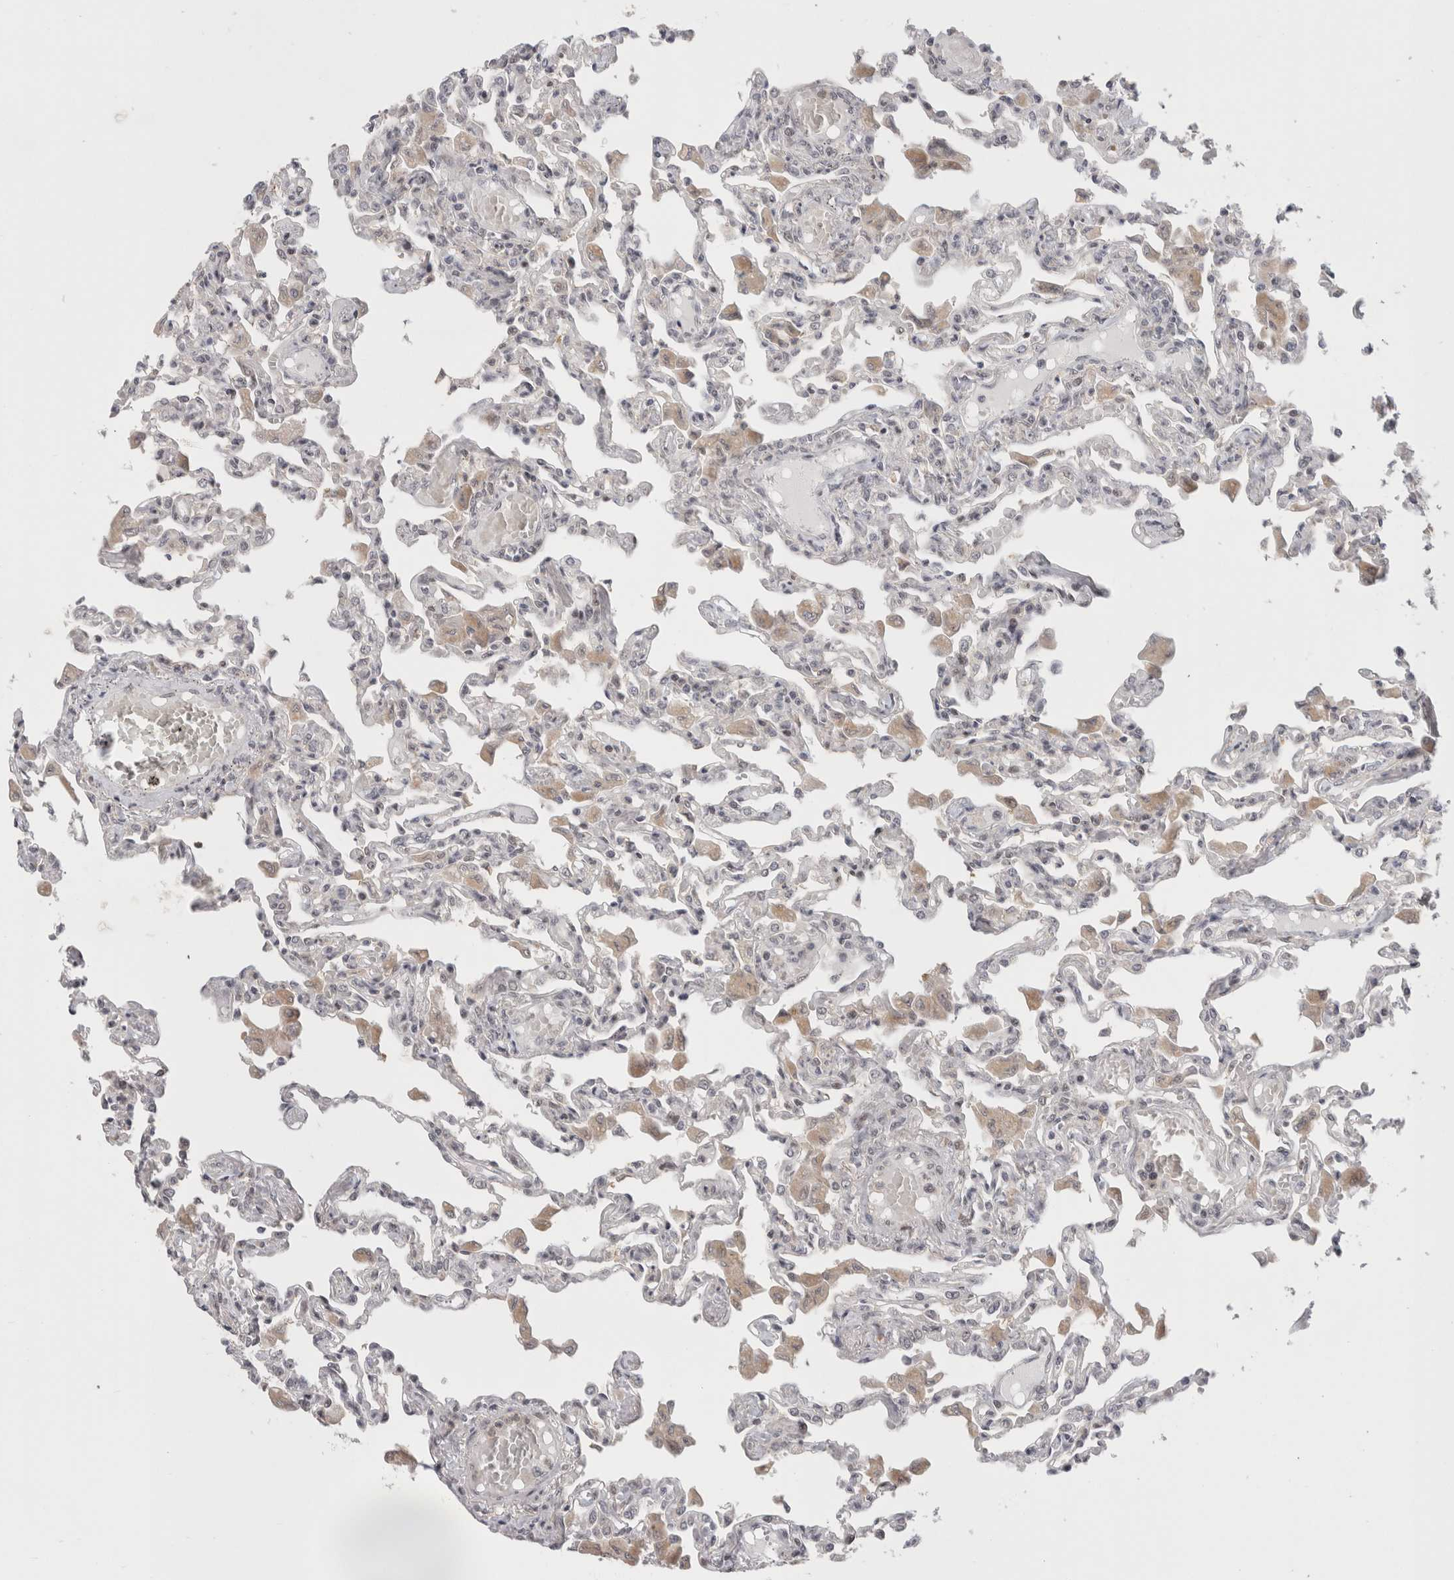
{"staining": {"intensity": "weak", "quantity": "<25%", "location": "nuclear"}, "tissue": "lung", "cell_type": "Alveolar cells", "image_type": "normal", "snomed": [{"axis": "morphology", "description": "Normal tissue, NOS"}, {"axis": "topography", "description": "Bronchus"}, {"axis": "topography", "description": "Lung"}], "caption": "The immunohistochemistry (IHC) image has no significant expression in alveolar cells of lung. (DAB (3,3'-diaminobenzidine) immunohistochemistry (IHC) with hematoxylin counter stain).", "gene": "SENP6", "patient": {"sex": "female", "age": 49}}